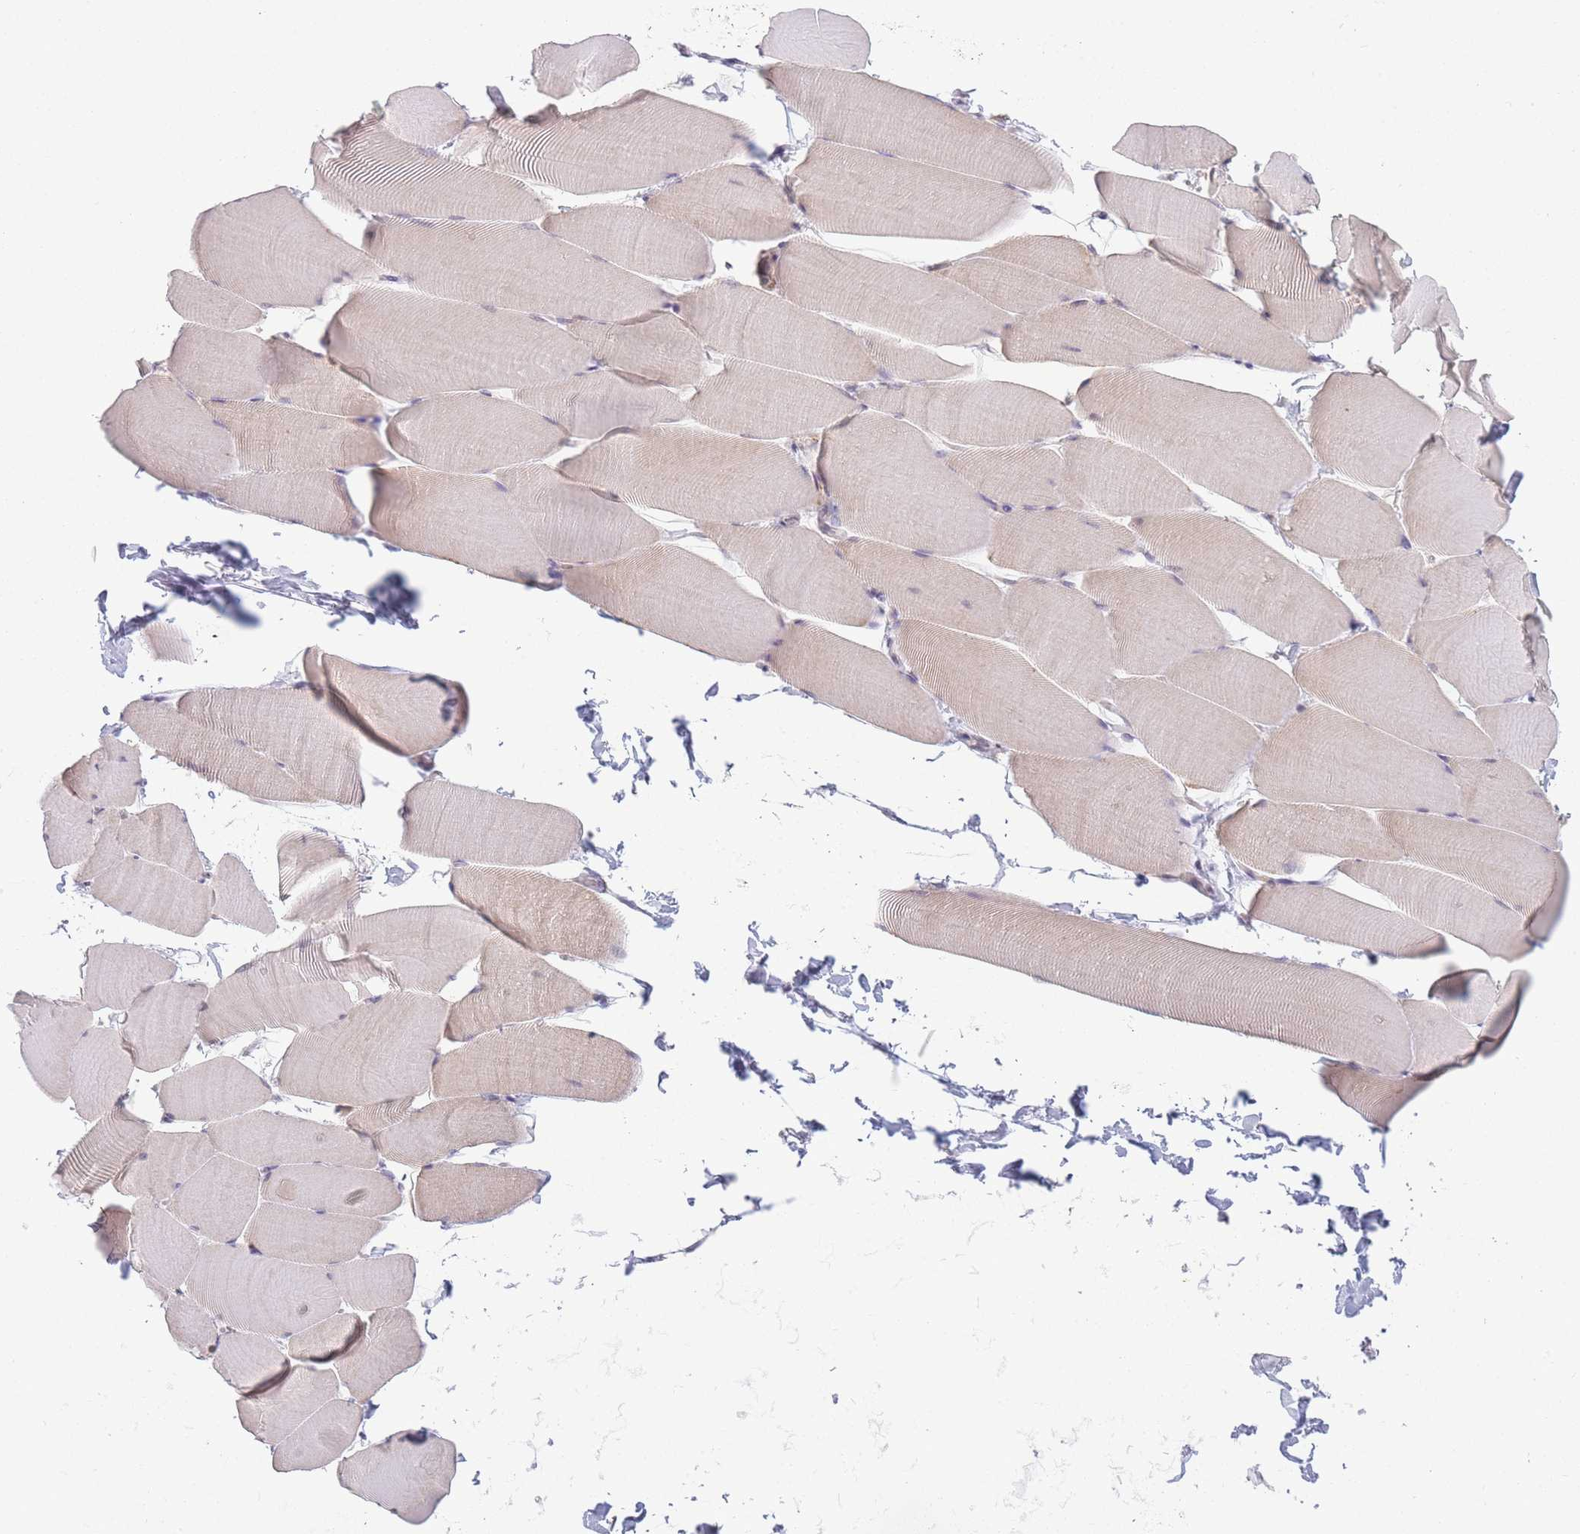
{"staining": {"intensity": "negative", "quantity": "none", "location": "none"}, "tissue": "skeletal muscle", "cell_type": "Myocytes", "image_type": "normal", "snomed": [{"axis": "morphology", "description": "Normal tissue, NOS"}, {"axis": "topography", "description": "Skeletal muscle"}], "caption": "A high-resolution photomicrograph shows immunohistochemistry (IHC) staining of unremarkable skeletal muscle, which exhibits no significant expression in myocytes. The staining is performed using DAB (3,3'-diaminobenzidine) brown chromogen with nuclei counter-stained in using hematoxylin.", "gene": "SIN3B", "patient": {"sex": "male", "age": 25}}